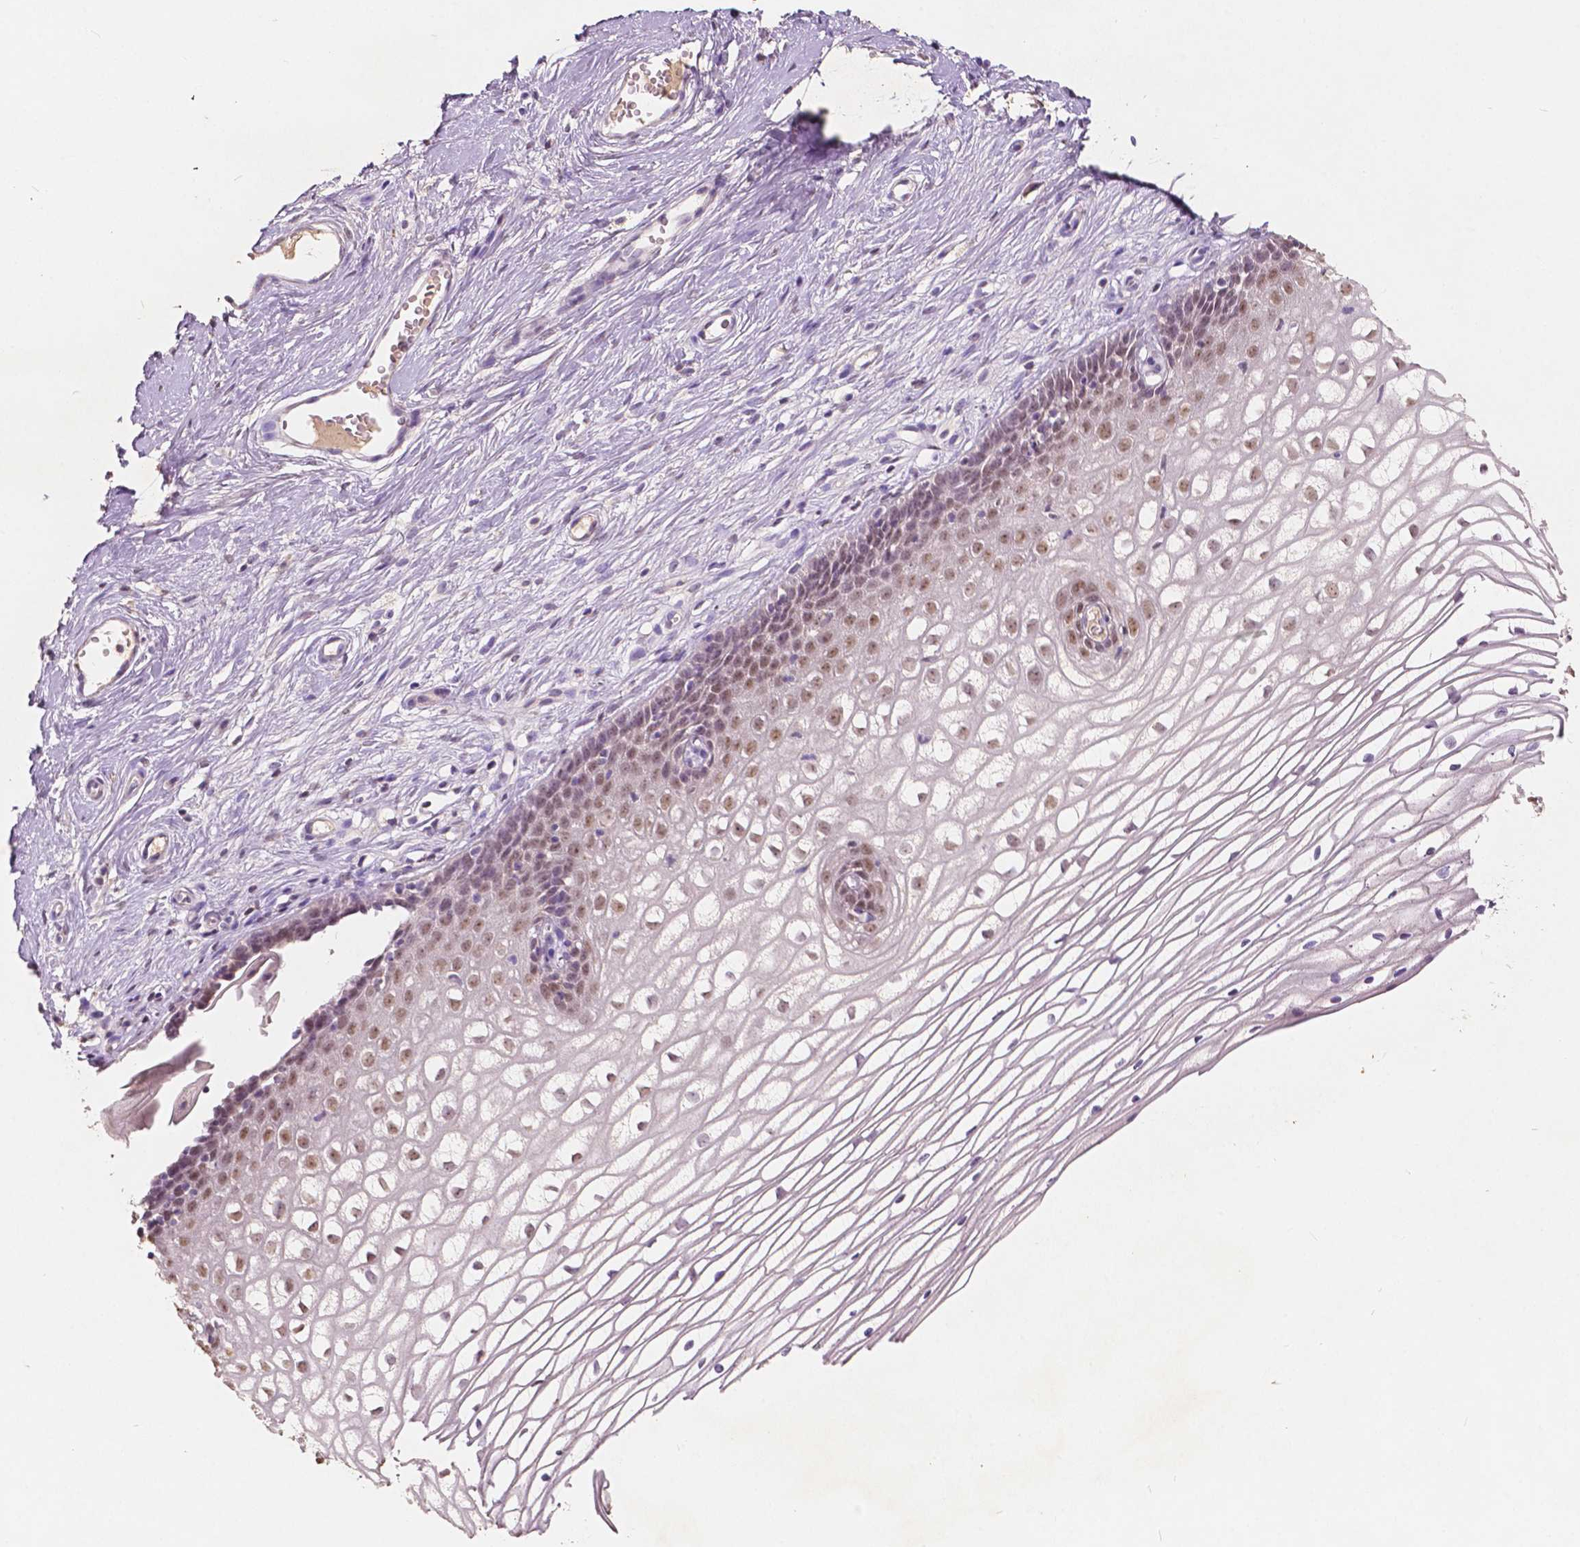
{"staining": {"intensity": "negative", "quantity": "none", "location": "none"}, "tissue": "cervix", "cell_type": "Glandular cells", "image_type": "normal", "snomed": [{"axis": "morphology", "description": "Normal tissue, NOS"}, {"axis": "topography", "description": "Cervix"}], "caption": "The immunohistochemistry (IHC) image has no significant staining in glandular cells of cervix.", "gene": "SOX15", "patient": {"sex": "female", "age": 40}}